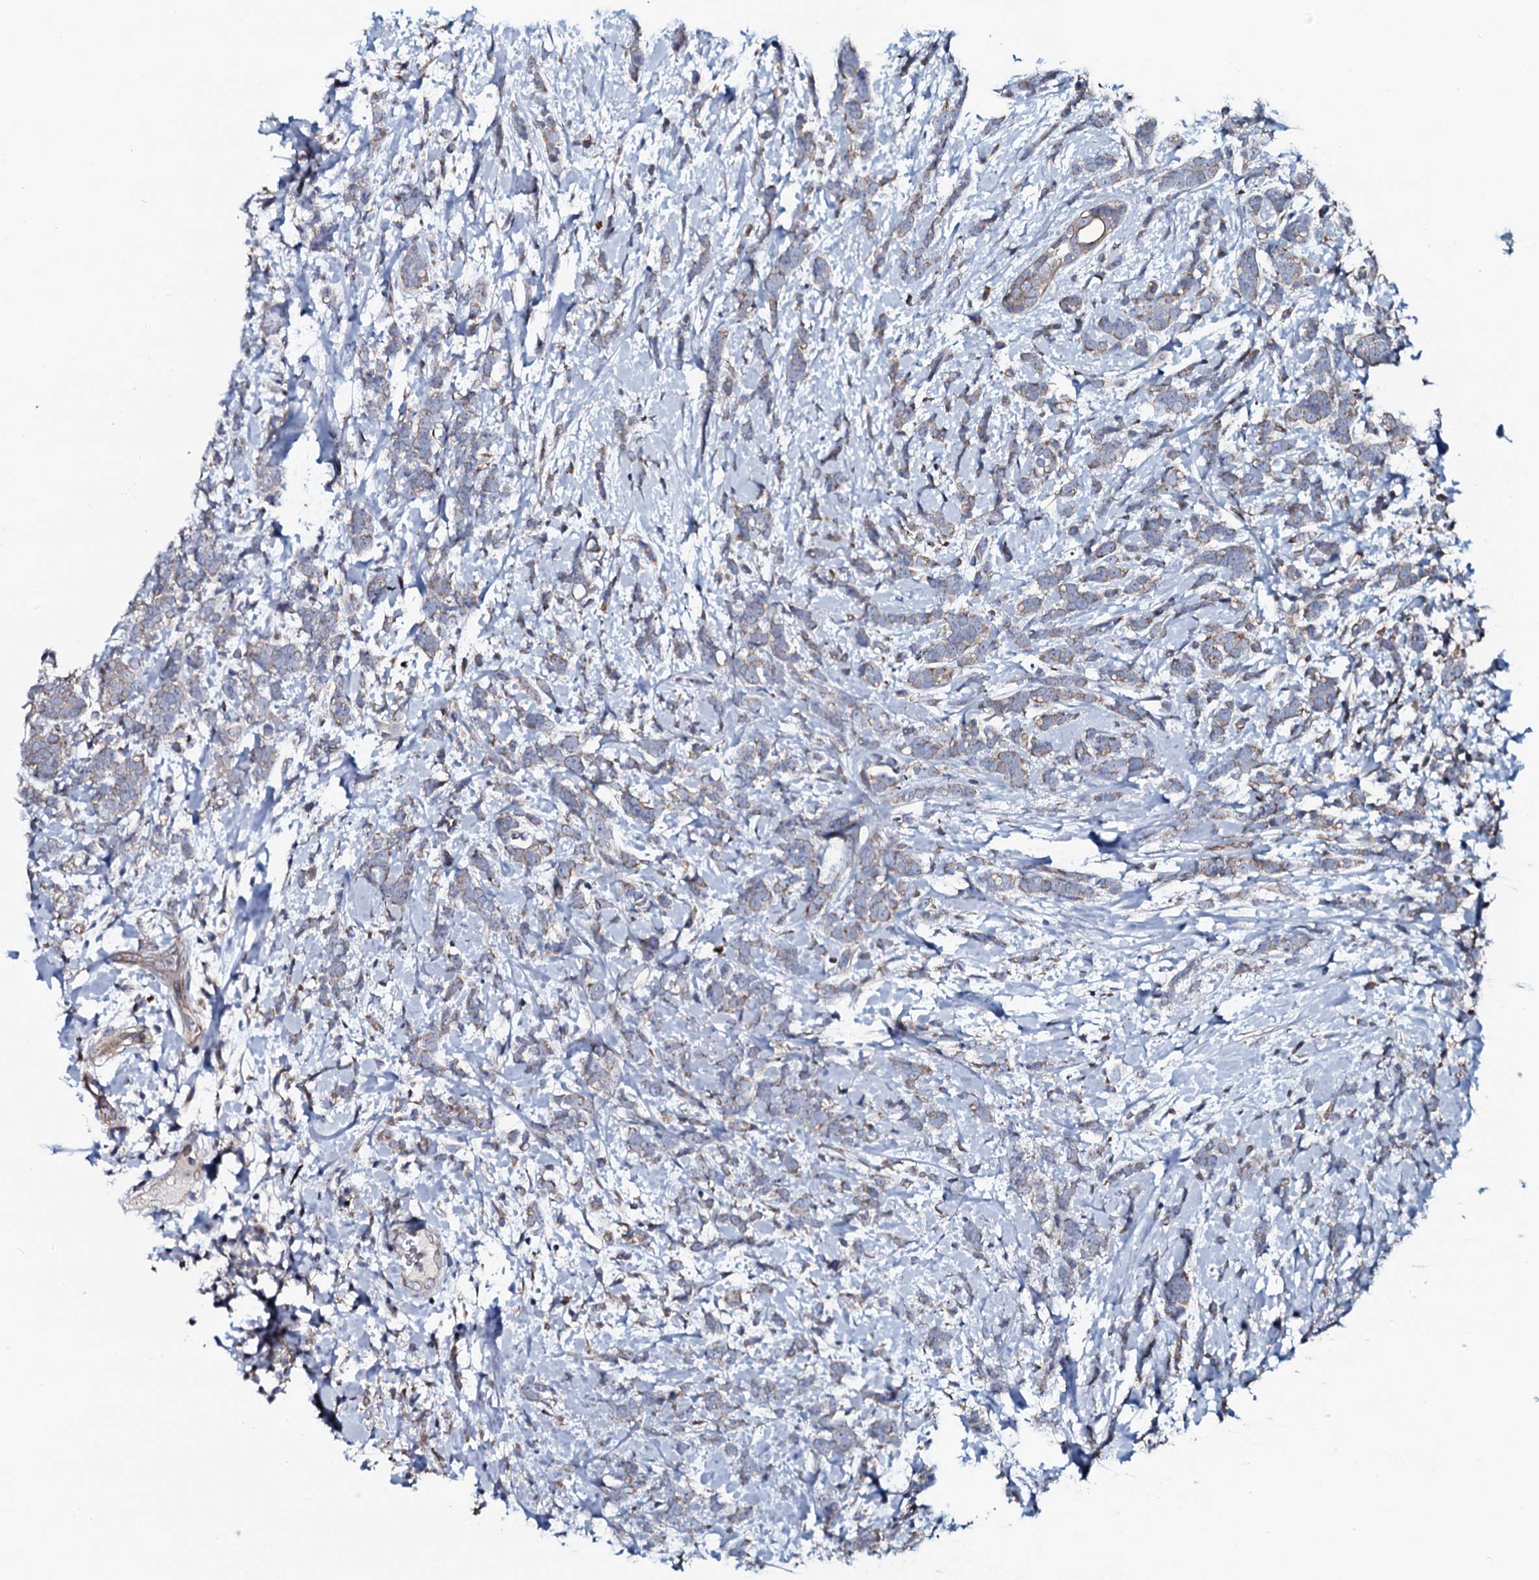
{"staining": {"intensity": "weak", "quantity": "<25%", "location": "cytoplasmic/membranous"}, "tissue": "breast cancer", "cell_type": "Tumor cells", "image_type": "cancer", "snomed": [{"axis": "morphology", "description": "Lobular carcinoma"}, {"axis": "topography", "description": "Breast"}], "caption": "High magnification brightfield microscopy of breast cancer stained with DAB (3,3'-diaminobenzidine) (brown) and counterstained with hematoxylin (blue): tumor cells show no significant positivity.", "gene": "TMEM151A", "patient": {"sex": "female", "age": 58}}